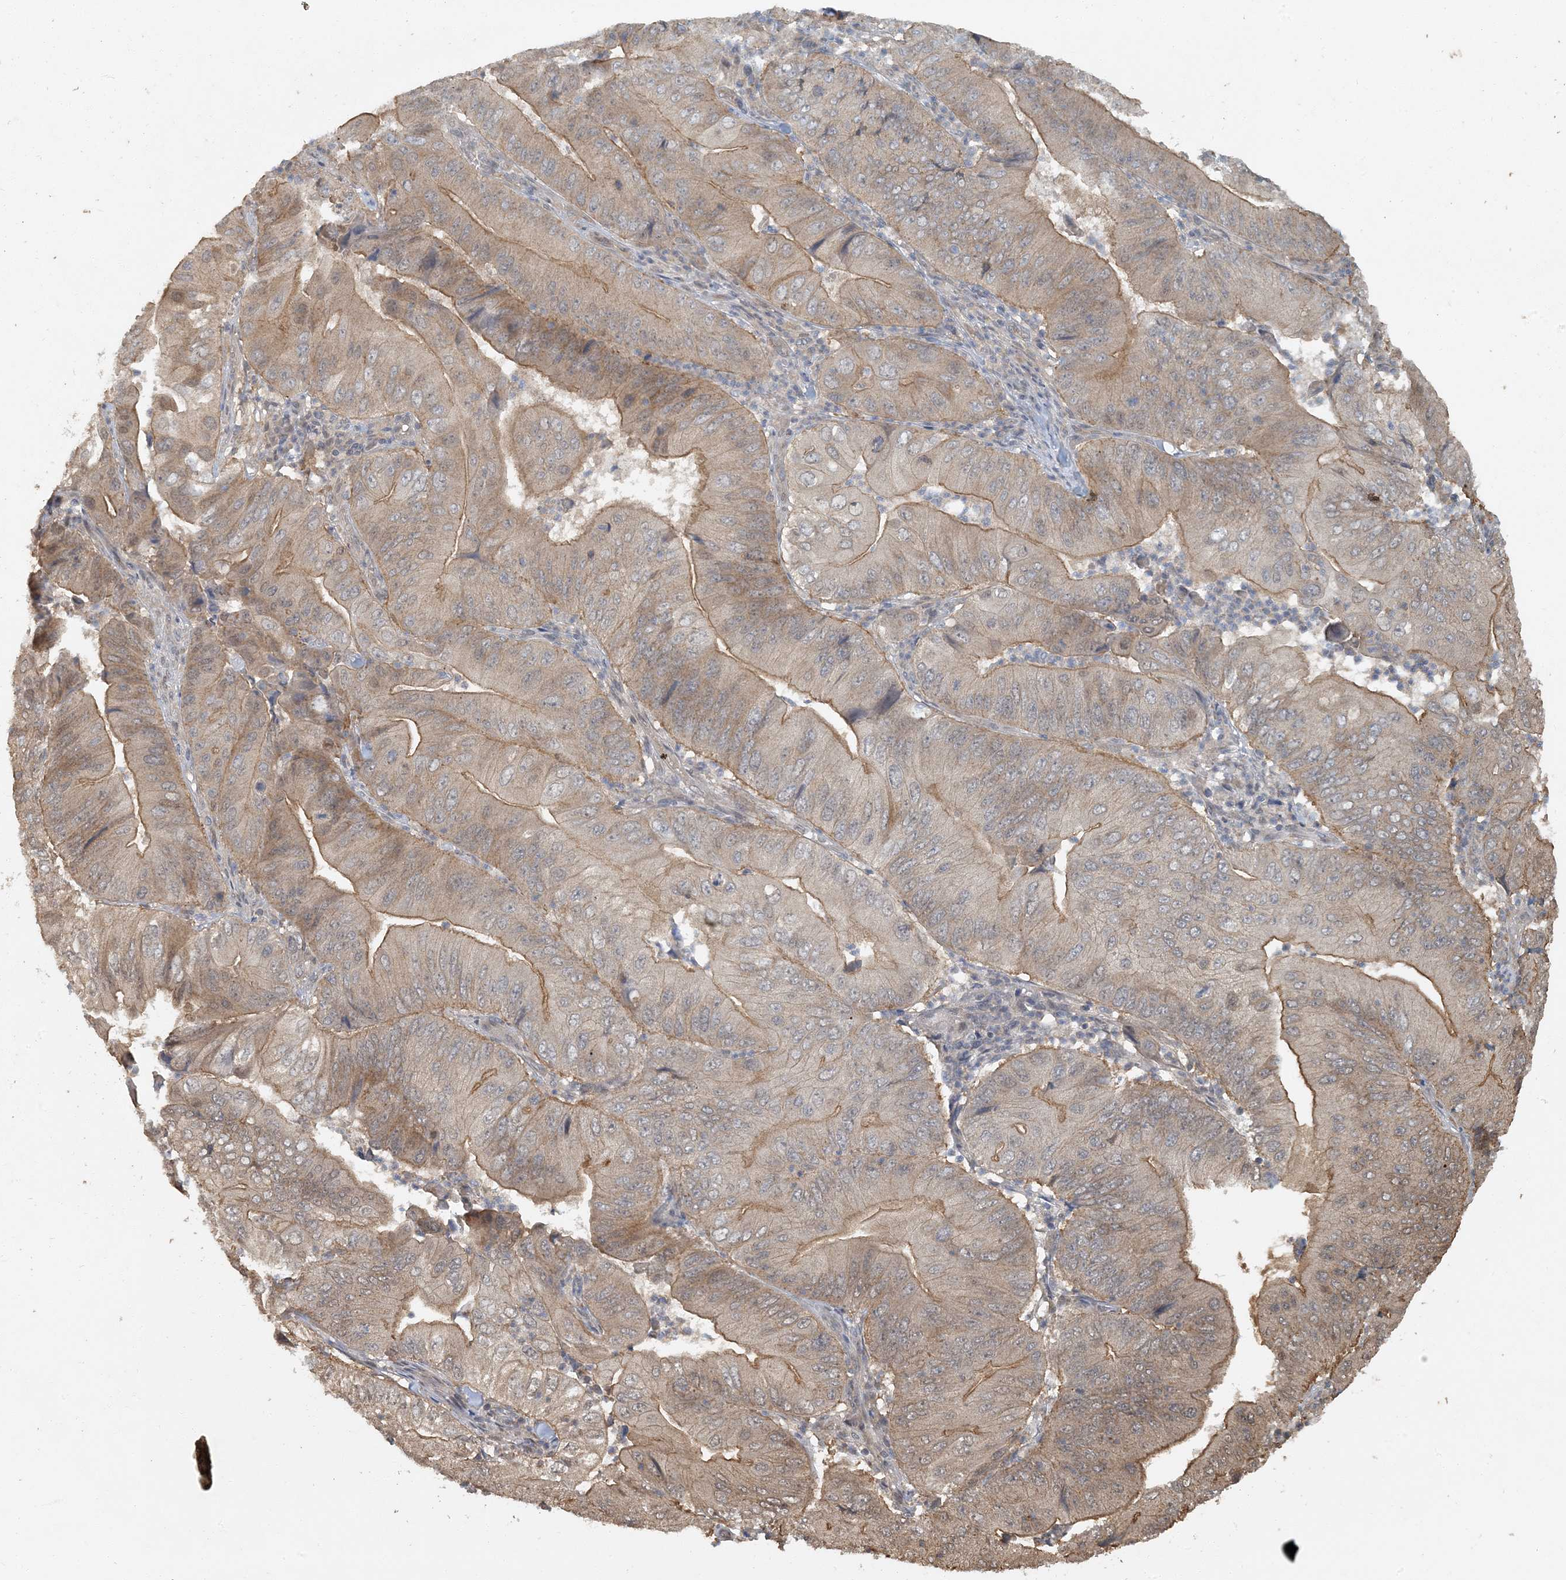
{"staining": {"intensity": "moderate", "quantity": ">75%", "location": "cytoplasmic/membranous"}, "tissue": "pancreatic cancer", "cell_type": "Tumor cells", "image_type": "cancer", "snomed": [{"axis": "morphology", "description": "Adenocarcinoma, NOS"}, {"axis": "topography", "description": "Pancreas"}], "caption": "Tumor cells display medium levels of moderate cytoplasmic/membranous staining in about >75% of cells in human pancreatic cancer.", "gene": "AK9", "patient": {"sex": "female", "age": 77}}